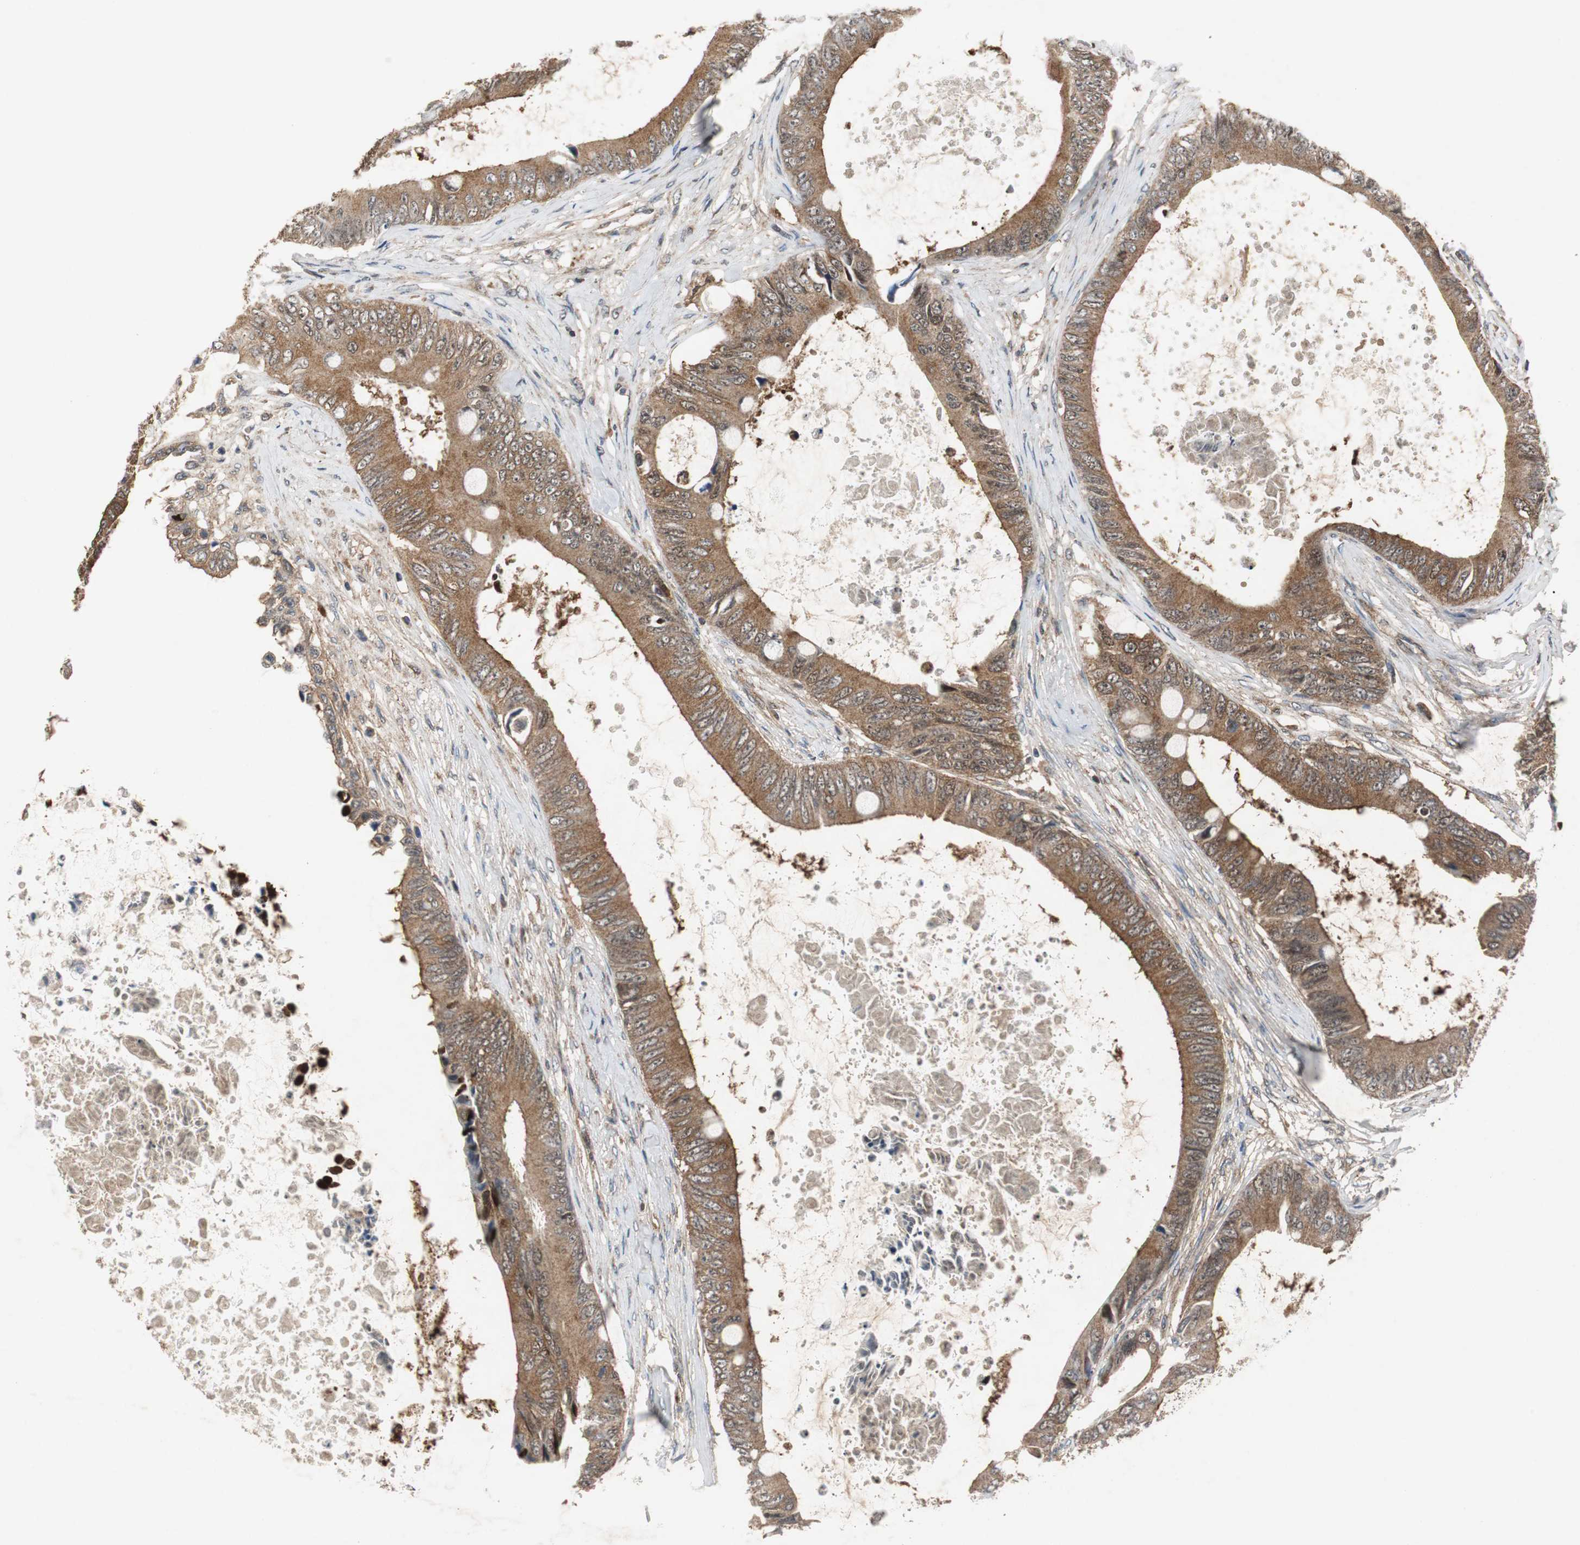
{"staining": {"intensity": "strong", "quantity": ">75%", "location": "cytoplasmic/membranous"}, "tissue": "colorectal cancer", "cell_type": "Tumor cells", "image_type": "cancer", "snomed": [{"axis": "morphology", "description": "Normal tissue, NOS"}, {"axis": "morphology", "description": "Adenocarcinoma, NOS"}, {"axis": "topography", "description": "Rectum"}, {"axis": "topography", "description": "Peripheral nerve tissue"}], "caption": "Protein positivity by IHC displays strong cytoplasmic/membranous staining in approximately >75% of tumor cells in colorectal adenocarcinoma.", "gene": "VBP1", "patient": {"sex": "female", "age": 77}}